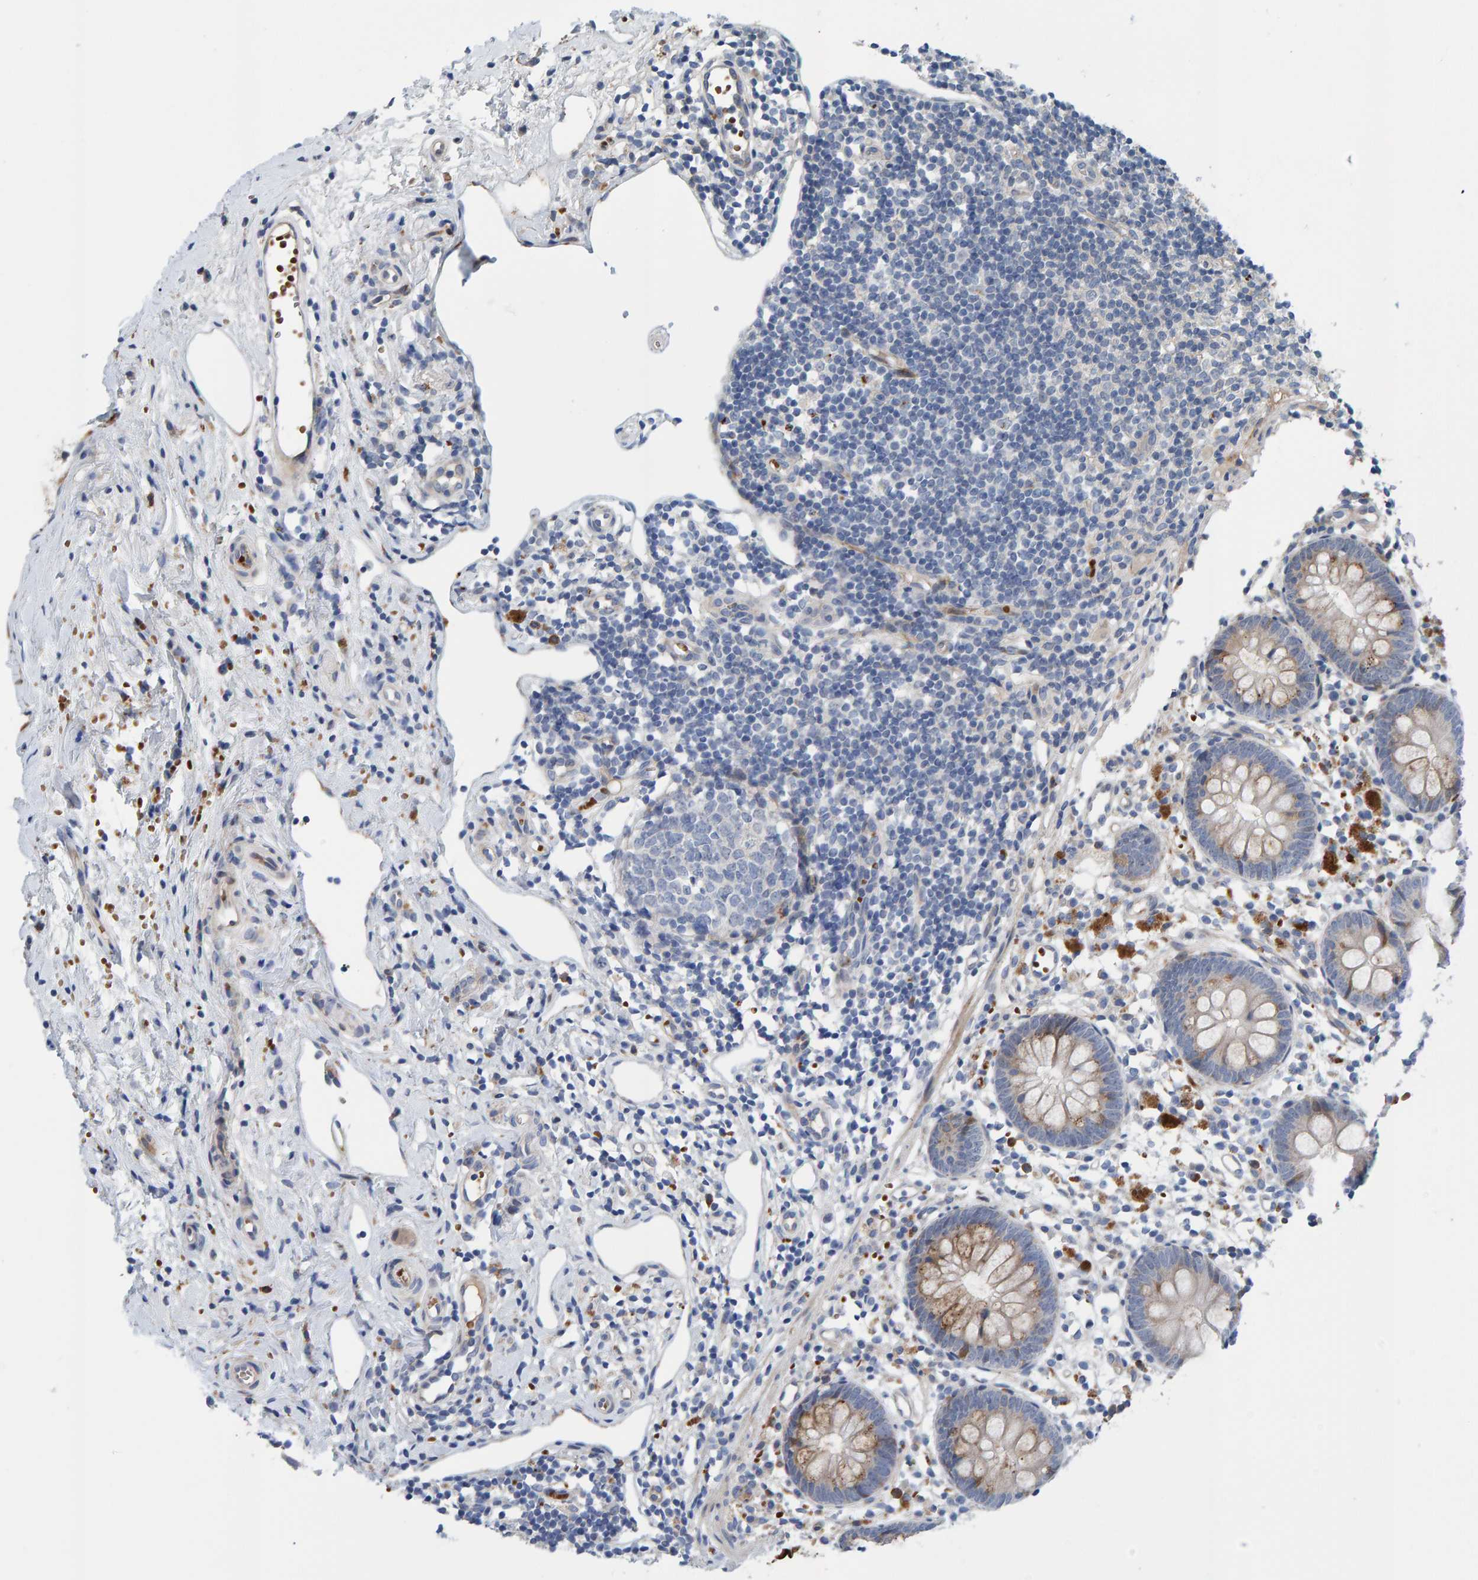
{"staining": {"intensity": "moderate", "quantity": "<25%", "location": "cytoplasmic/membranous"}, "tissue": "appendix", "cell_type": "Glandular cells", "image_type": "normal", "snomed": [{"axis": "morphology", "description": "Normal tissue, NOS"}, {"axis": "topography", "description": "Appendix"}], "caption": "Approximately <25% of glandular cells in normal human appendix exhibit moderate cytoplasmic/membranous protein staining as visualized by brown immunohistochemical staining.", "gene": "MFSD6L", "patient": {"sex": "female", "age": 20}}